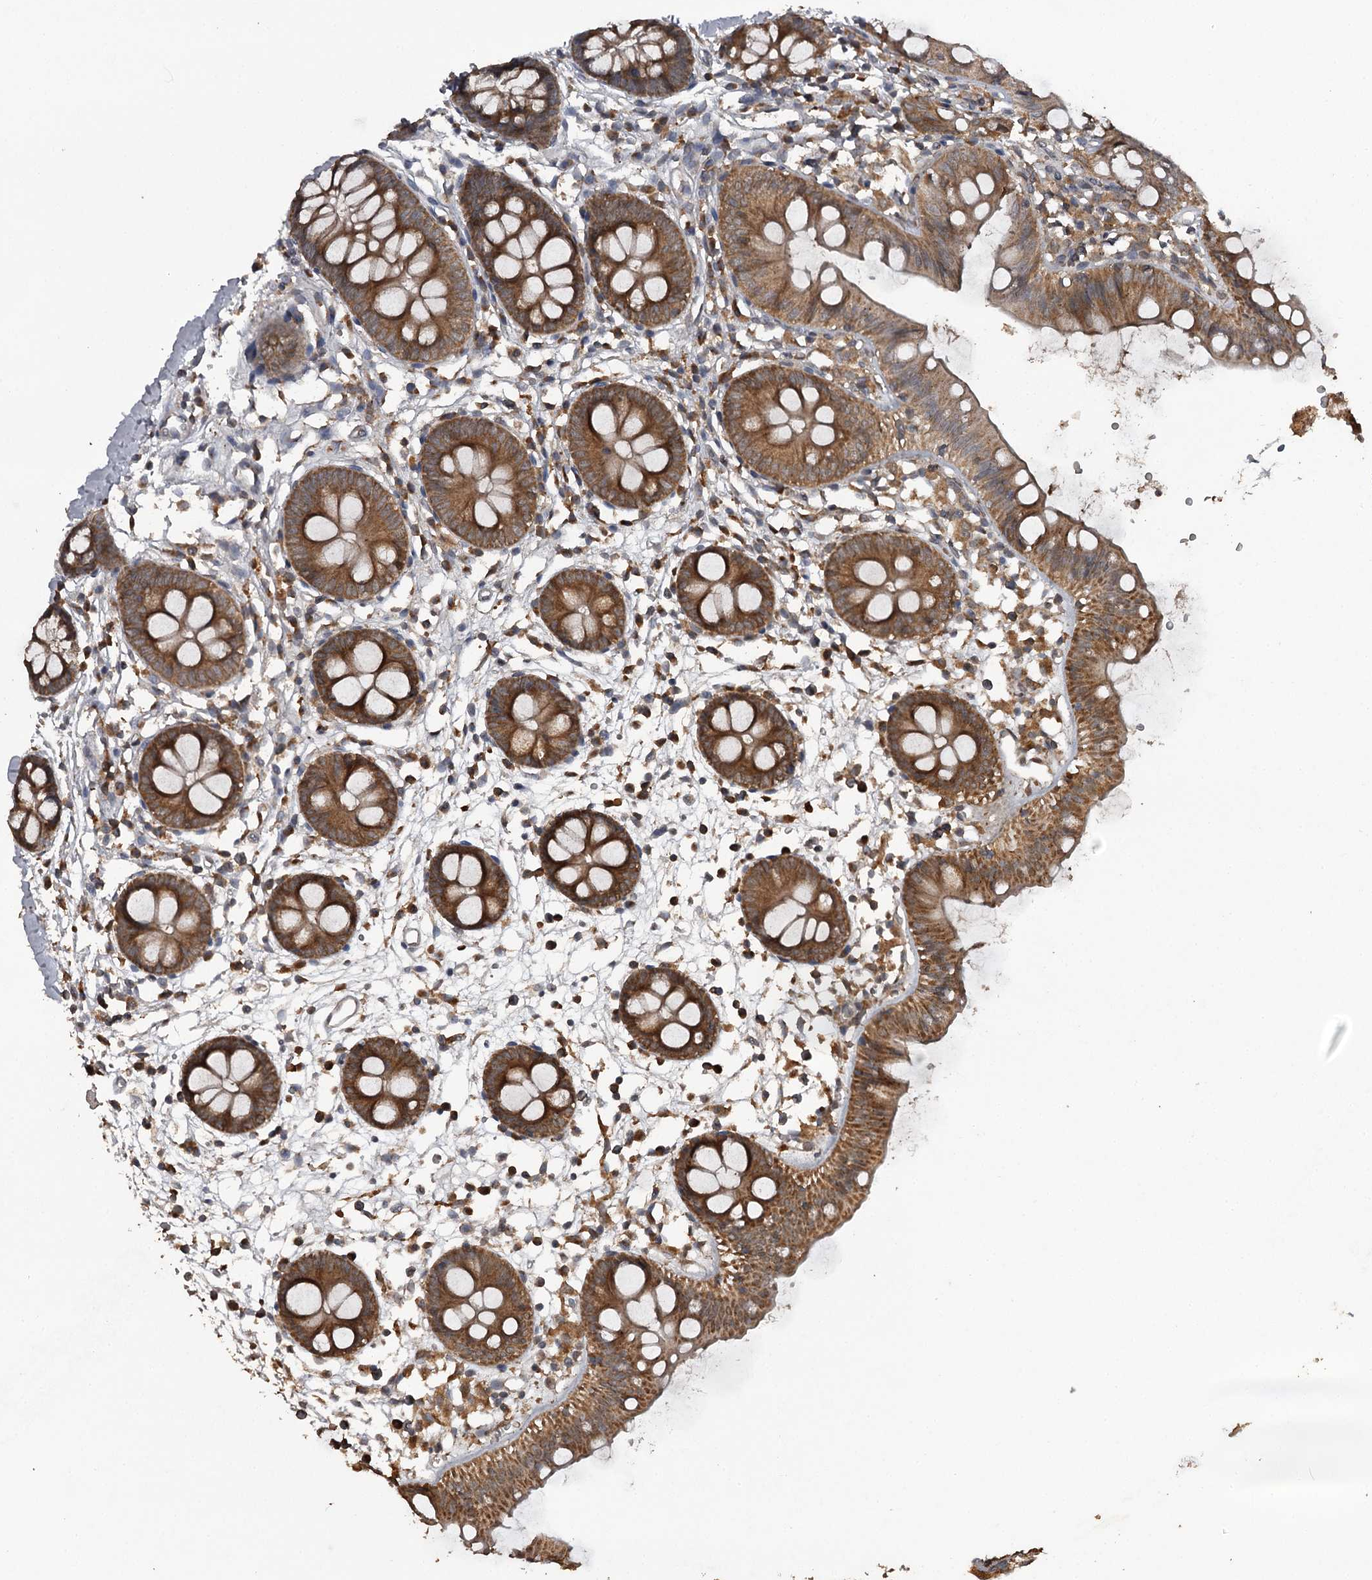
{"staining": {"intensity": "moderate", "quantity": ">75%", "location": "cytoplasmic/membranous"}, "tissue": "colon", "cell_type": "Endothelial cells", "image_type": "normal", "snomed": [{"axis": "morphology", "description": "Normal tissue, NOS"}, {"axis": "topography", "description": "Colon"}], "caption": "This image shows IHC staining of normal human colon, with medium moderate cytoplasmic/membranous expression in approximately >75% of endothelial cells.", "gene": "WIPI1", "patient": {"sex": "male", "age": 56}}